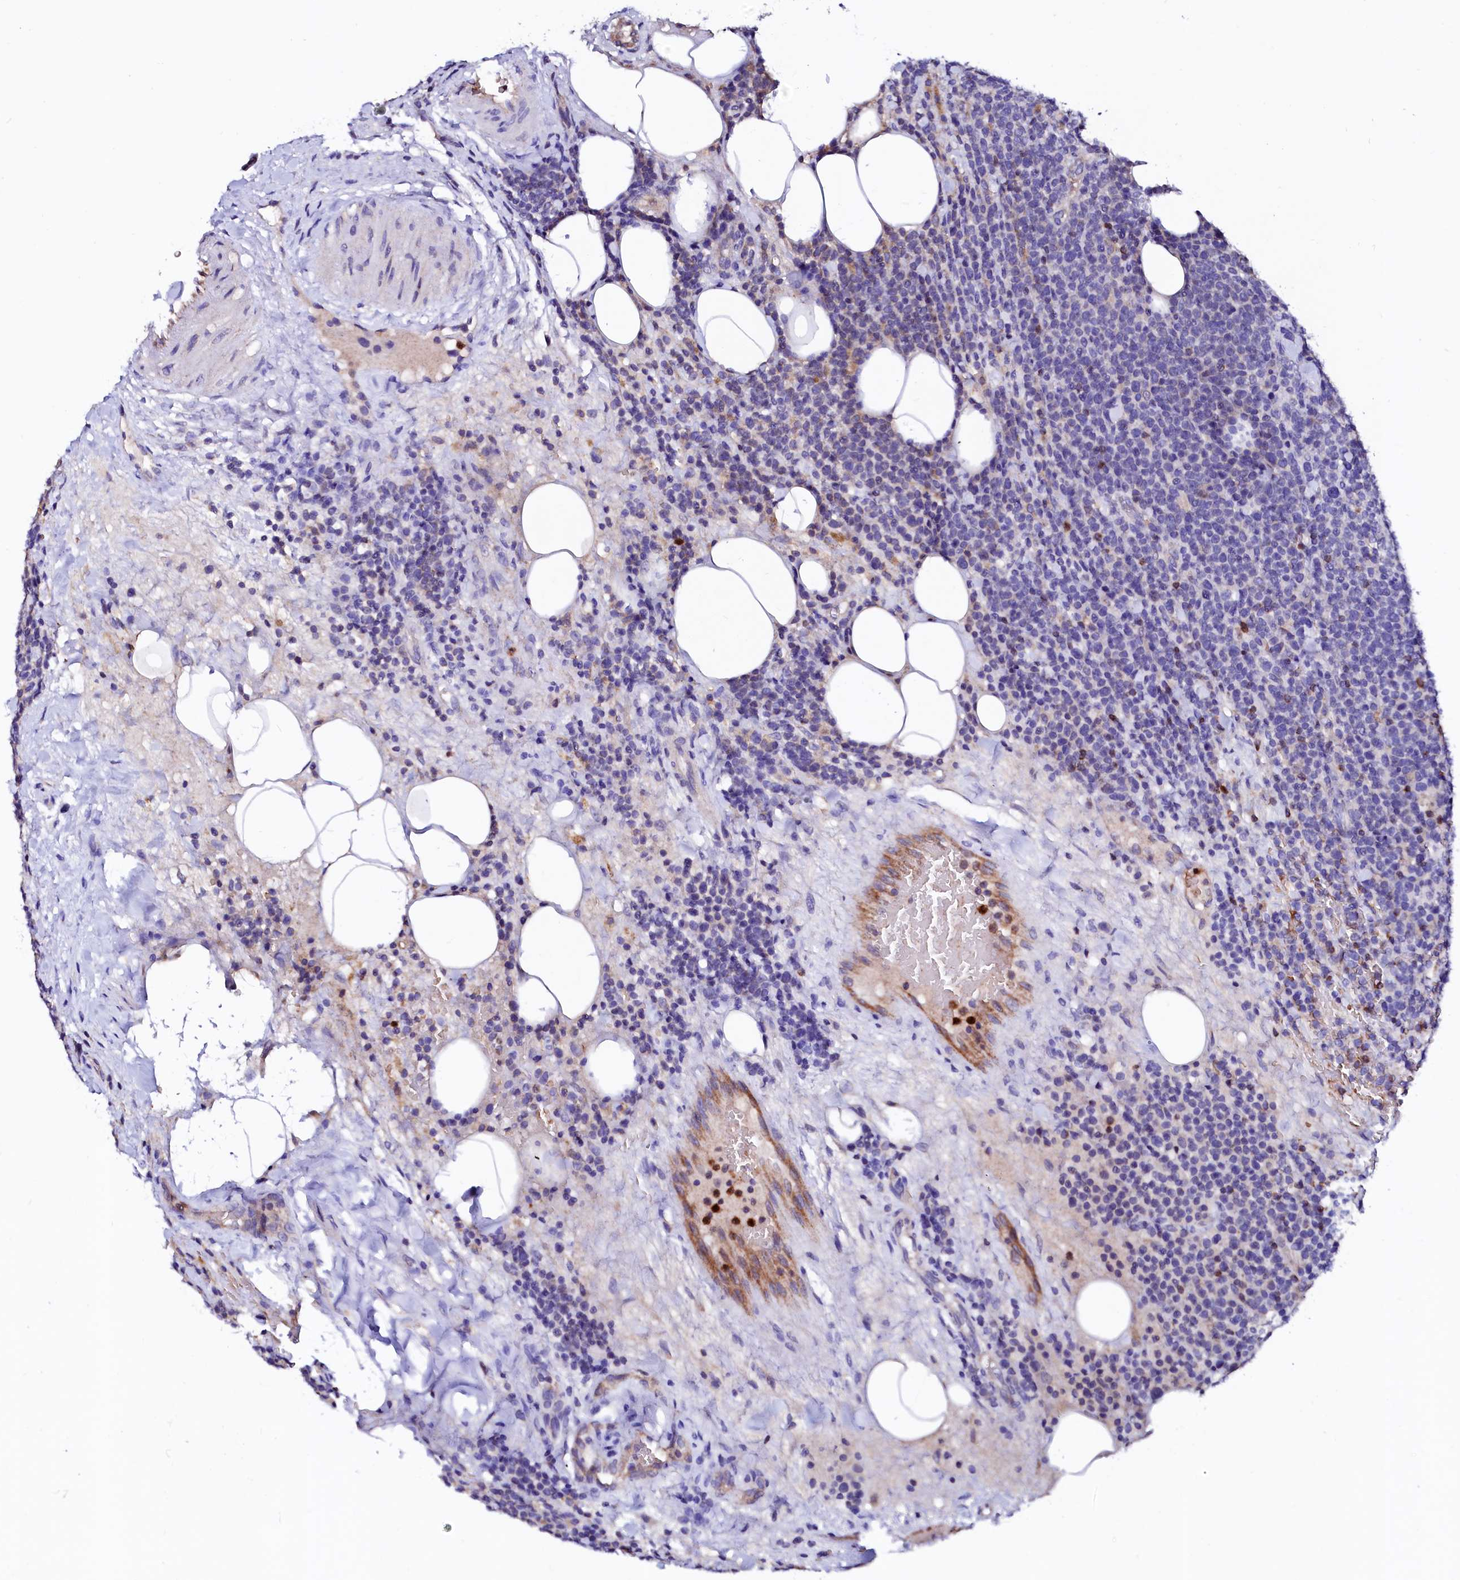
{"staining": {"intensity": "negative", "quantity": "none", "location": "none"}, "tissue": "lymphoma", "cell_type": "Tumor cells", "image_type": "cancer", "snomed": [{"axis": "morphology", "description": "Malignant lymphoma, non-Hodgkin's type, High grade"}, {"axis": "topography", "description": "Lymph node"}], "caption": "DAB immunohistochemical staining of high-grade malignant lymphoma, non-Hodgkin's type demonstrates no significant staining in tumor cells. (DAB immunohistochemistry, high magnification).", "gene": "RAB27A", "patient": {"sex": "male", "age": 61}}